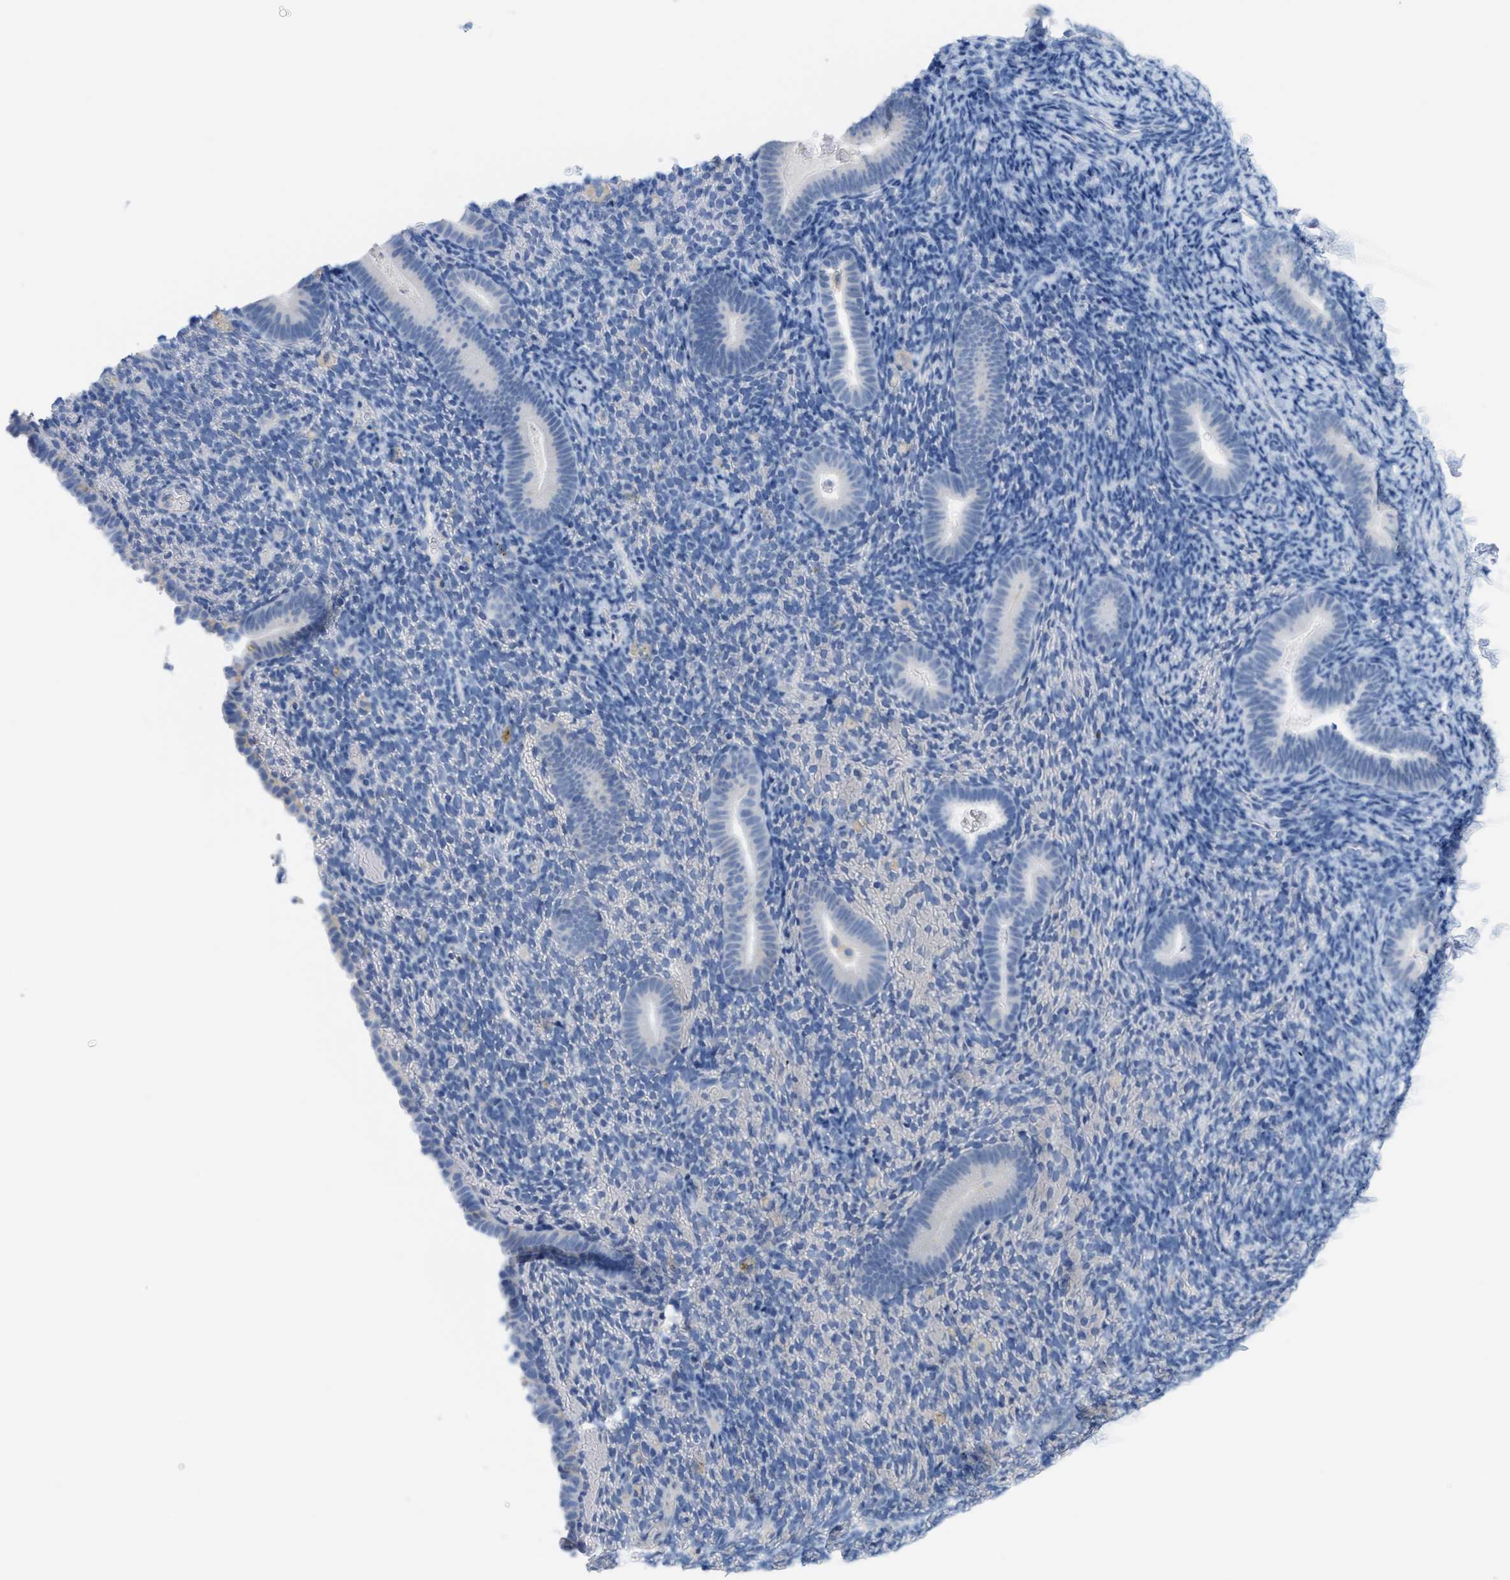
{"staining": {"intensity": "negative", "quantity": "none", "location": "none"}, "tissue": "endometrium", "cell_type": "Cells in endometrial stroma", "image_type": "normal", "snomed": [{"axis": "morphology", "description": "Normal tissue, NOS"}, {"axis": "topography", "description": "Endometrium"}], "caption": "Immunohistochemistry (IHC) of normal human endometrium shows no expression in cells in endometrial stroma. (DAB IHC, high magnification).", "gene": "SLC3A2", "patient": {"sex": "female", "age": 51}}